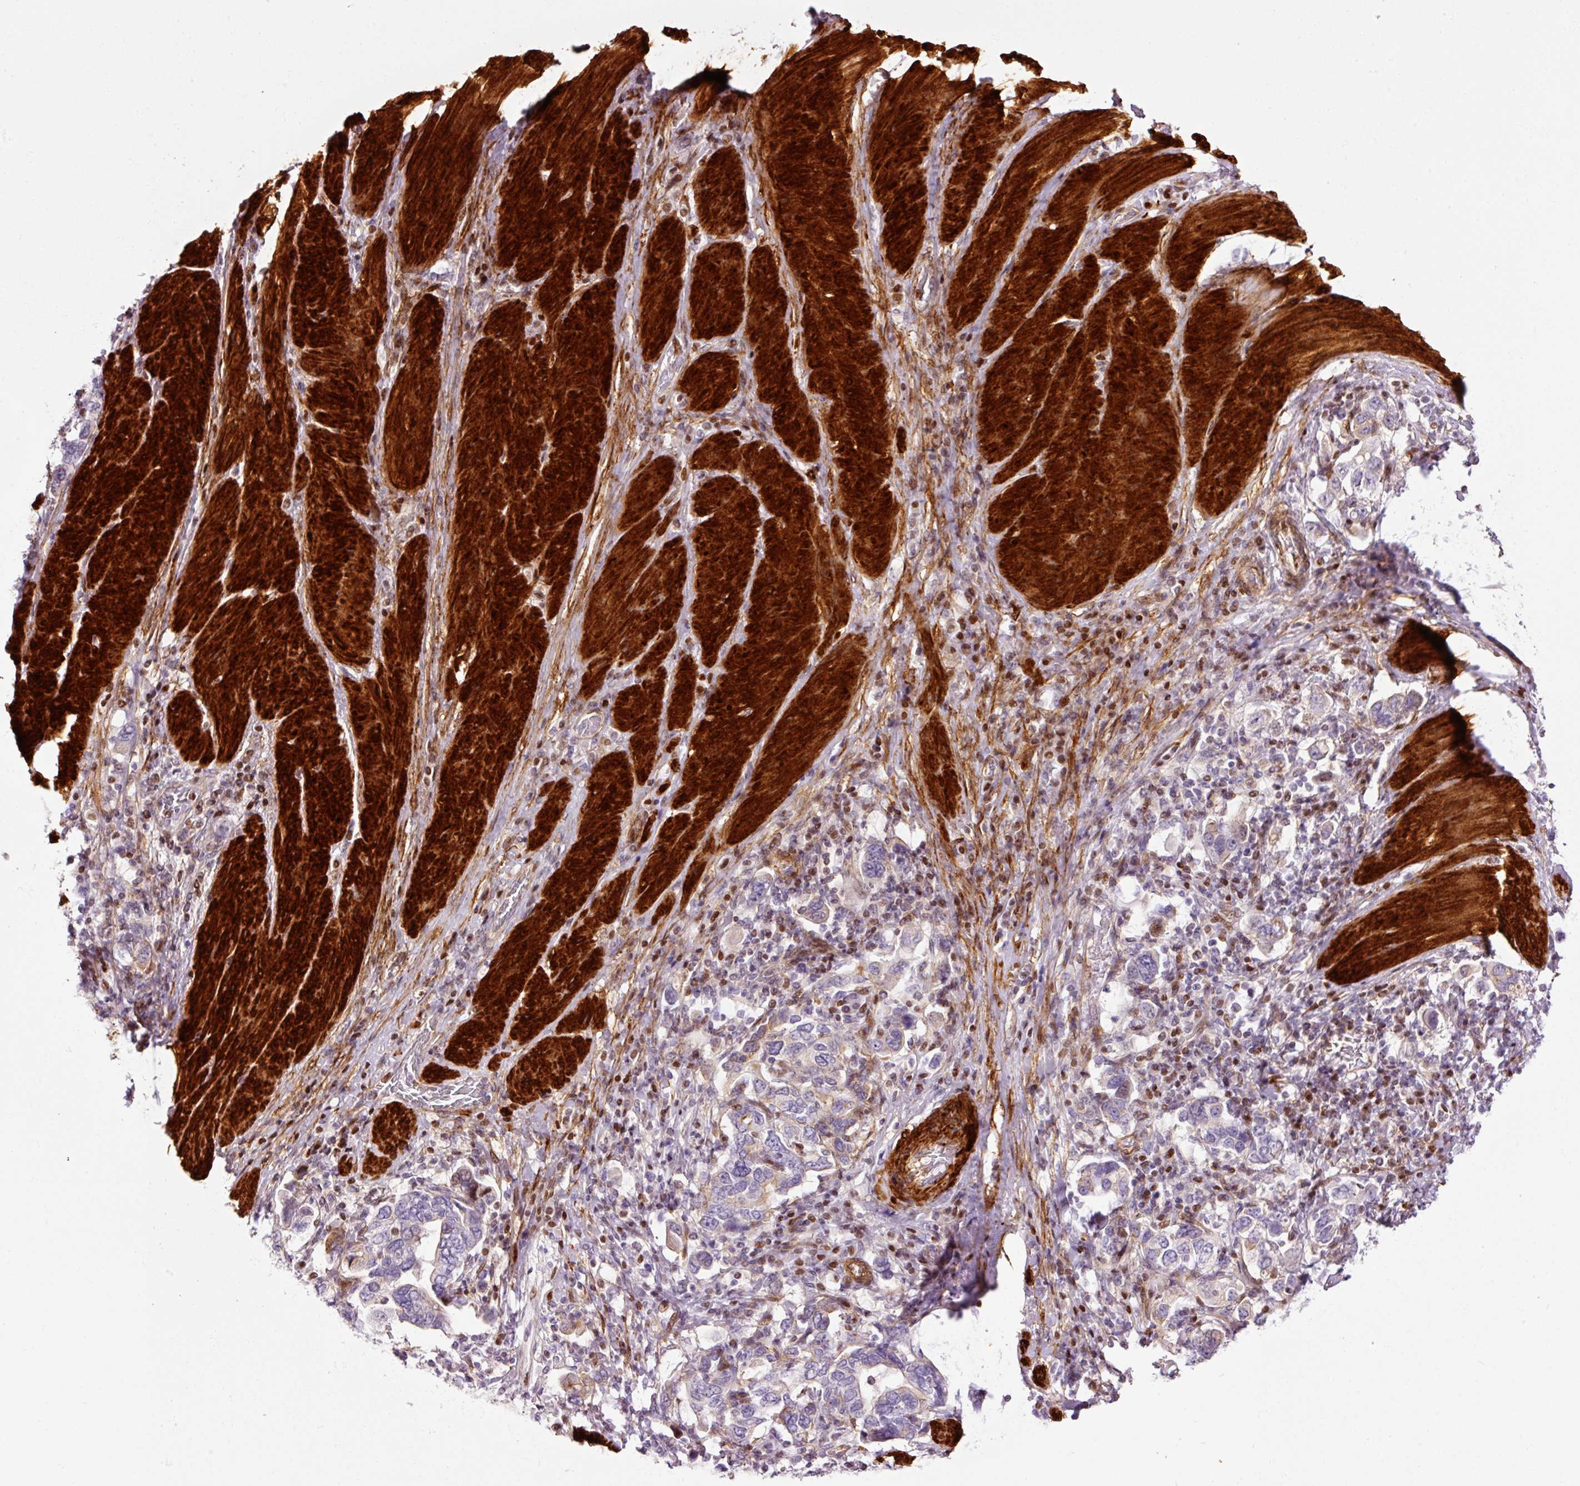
{"staining": {"intensity": "negative", "quantity": "none", "location": "none"}, "tissue": "stomach cancer", "cell_type": "Tumor cells", "image_type": "cancer", "snomed": [{"axis": "morphology", "description": "Adenocarcinoma, NOS"}, {"axis": "topography", "description": "Stomach, upper"}, {"axis": "topography", "description": "Stomach"}], "caption": "IHC of human stomach cancer (adenocarcinoma) exhibits no expression in tumor cells.", "gene": "ANKRD20A1", "patient": {"sex": "male", "age": 62}}